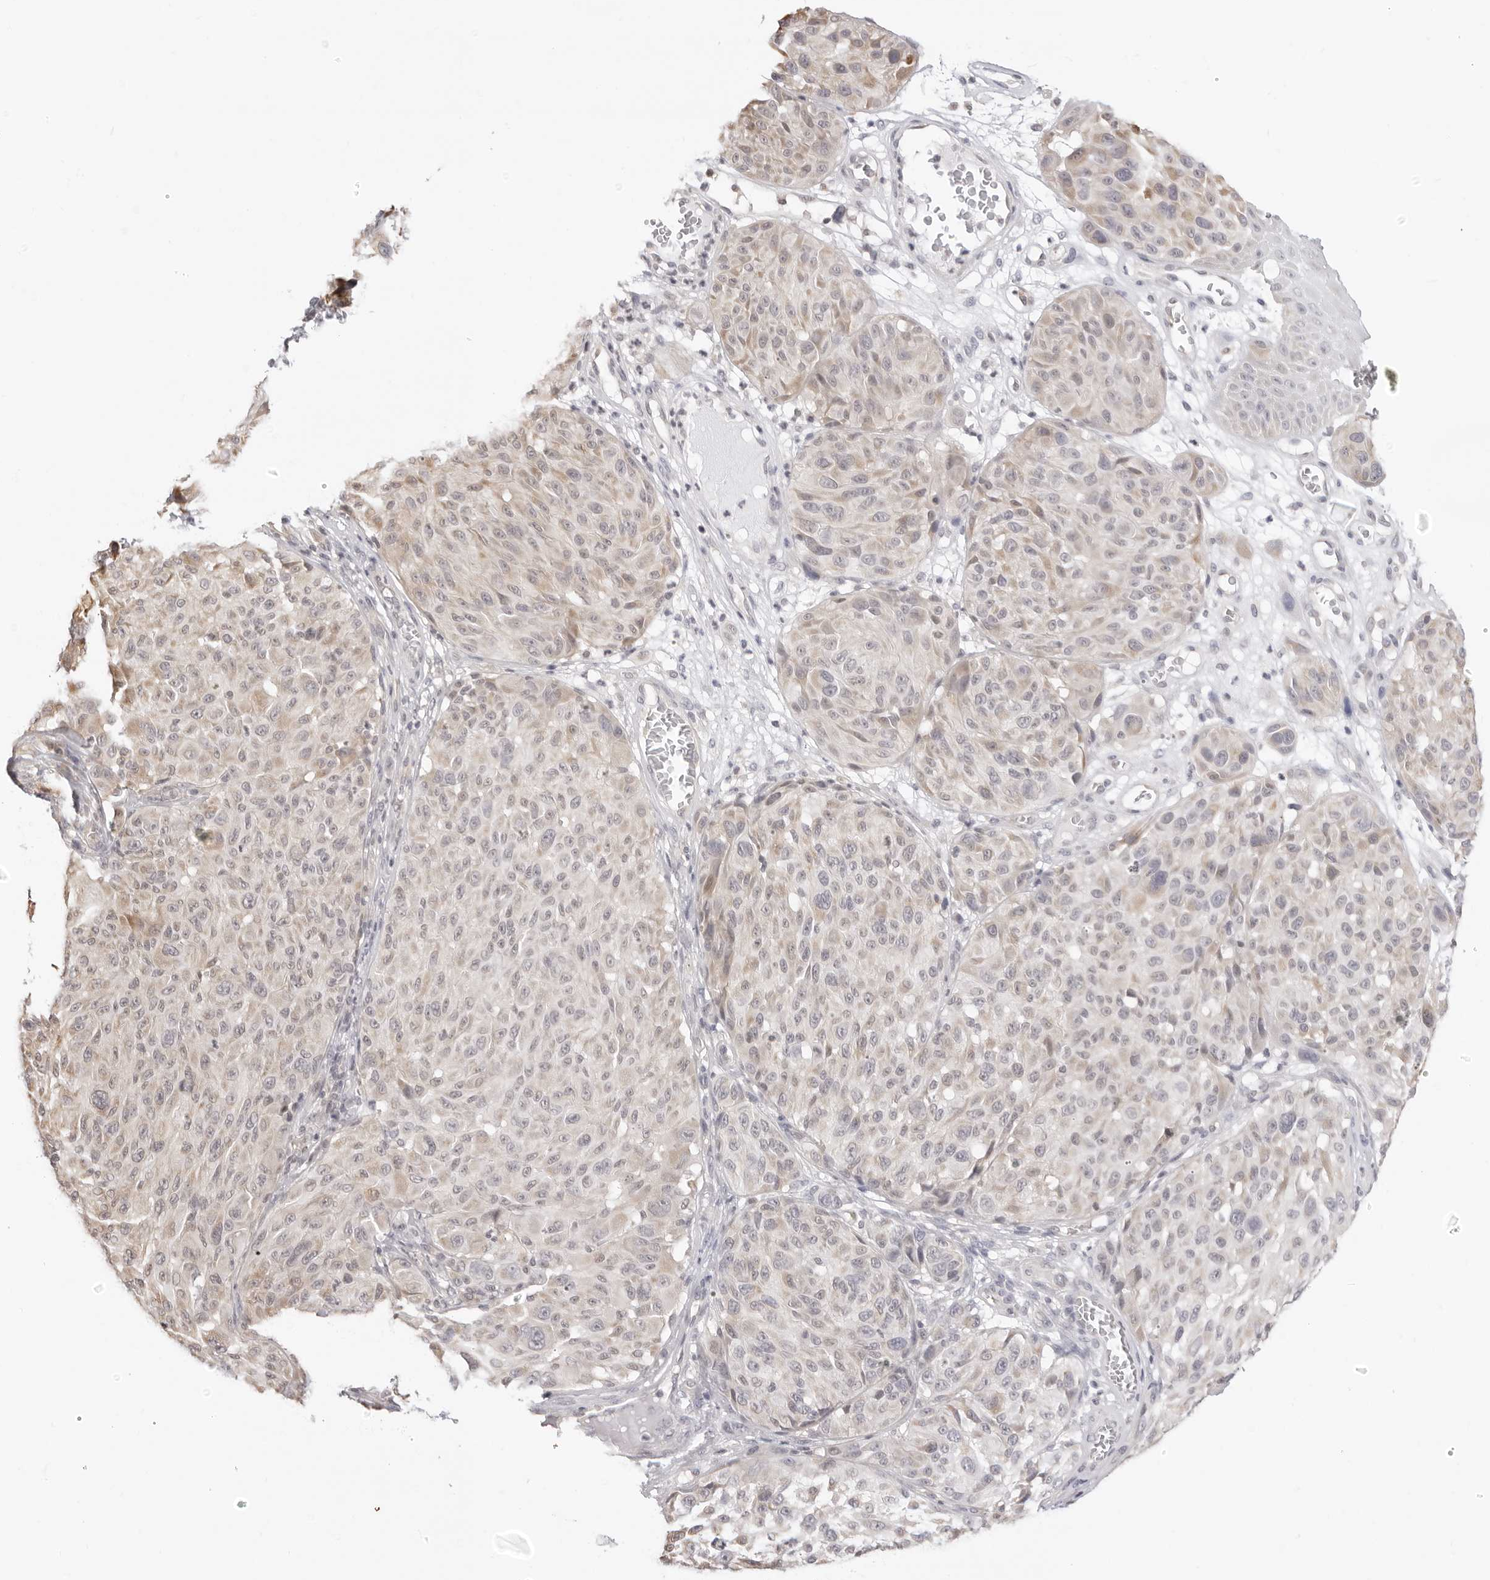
{"staining": {"intensity": "negative", "quantity": "none", "location": "none"}, "tissue": "melanoma", "cell_type": "Tumor cells", "image_type": "cancer", "snomed": [{"axis": "morphology", "description": "Malignant melanoma, NOS"}, {"axis": "topography", "description": "Skin"}], "caption": "High power microscopy micrograph of an immunohistochemistry (IHC) histopathology image of melanoma, revealing no significant staining in tumor cells.", "gene": "FDPS", "patient": {"sex": "male", "age": 83}}